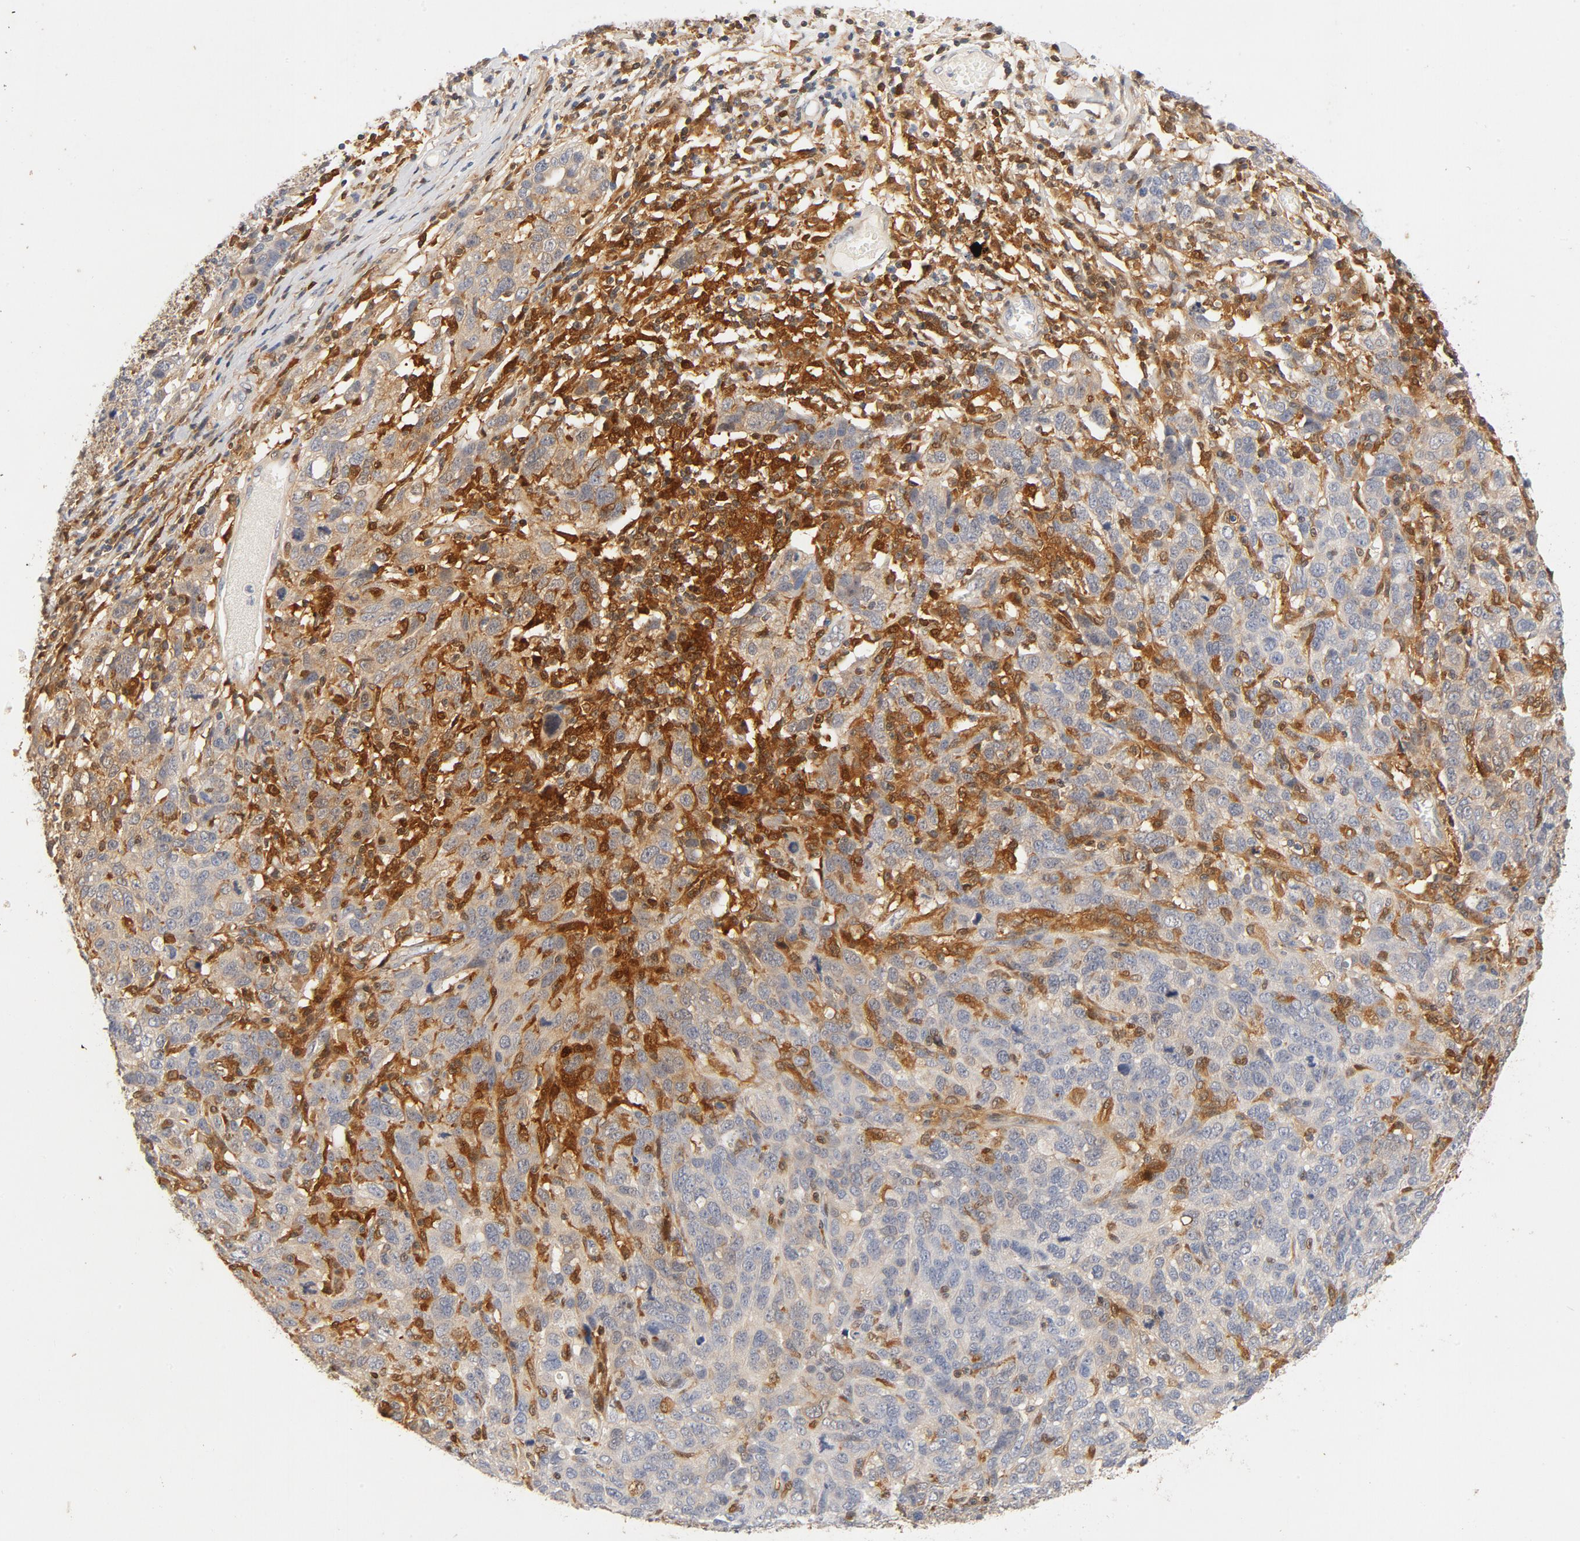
{"staining": {"intensity": "weak", "quantity": "<25%", "location": "cytoplasmic/membranous"}, "tissue": "ovarian cancer", "cell_type": "Tumor cells", "image_type": "cancer", "snomed": [{"axis": "morphology", "description": "Cystadenocarcinoma, serous, NOS"}, {"axis": "topography", "description": "Ovary"}], "caption": "A high-resolution image shows immunohistochemistry (IHC) staining of ovarian serous cystadenocarcinoma, which exhibits no significant positivity in tumor cells.", "gene": "STAT1", "patient": {"sex": "female", "age": 71}}